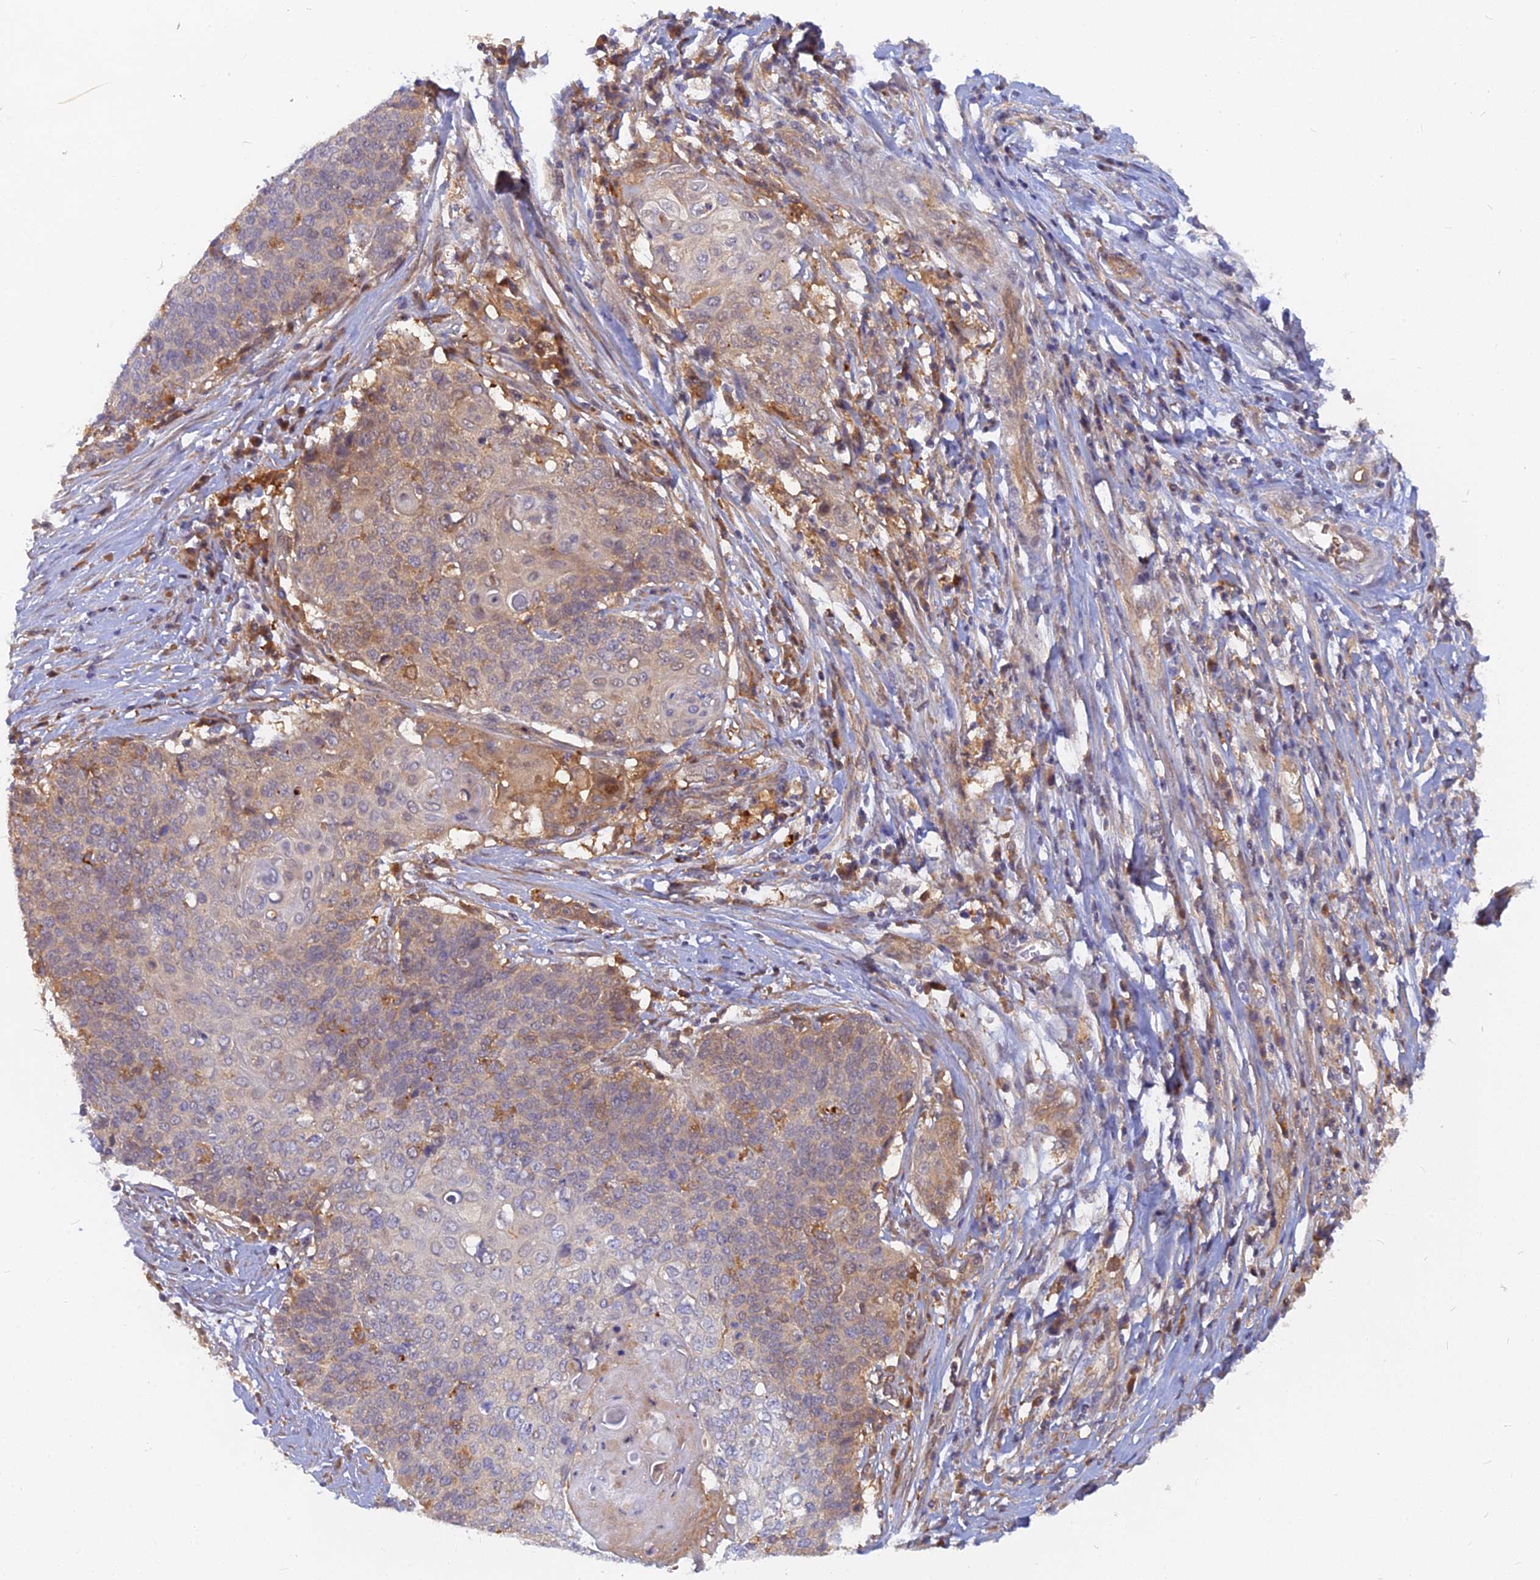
{"staining": {"intensity": "weak", "quantity": "25%-75%", "location": "cytoplasmic/membranous"}, "tissue": "cervical cancer", "cell_type": "Tumor cells", "image_type": "cancer", "snomed": [{"axis": "morphology", "description": "Squamous cell carcinoma, NOS"}, {"axis": "topography", "description": "Cervix"}], "caption": "This image demonstrates immunohistochemistry (IHC) staining of cervical cancer, with low weak cytoplasmic/membranous staining in about 25%-75% of tumor cells.", "gene": "ARL2BP", "patient": {"sex": "female", "age": 39}}